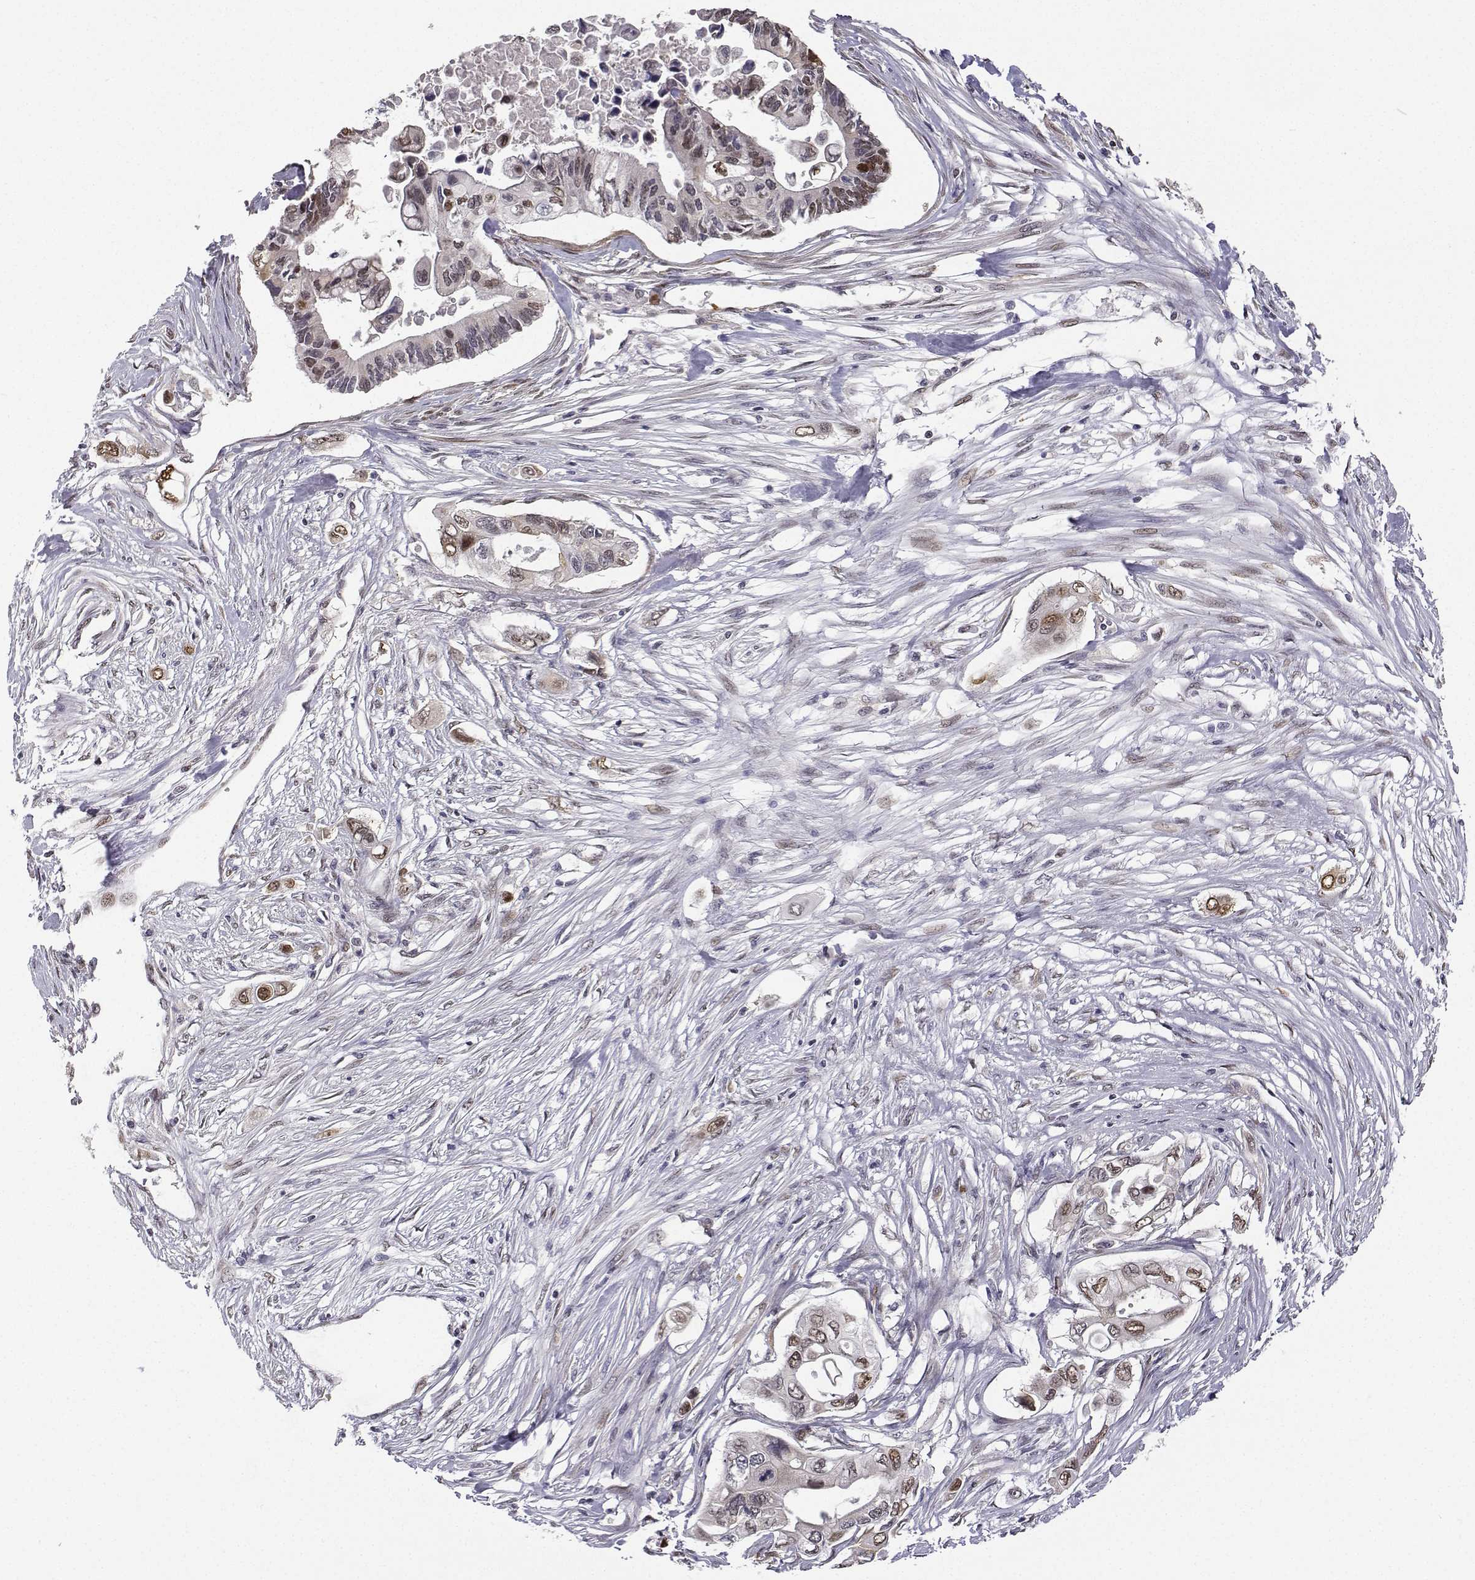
{"staining": {"intensity": "weak", "quantity": "25%-75%", "location": "nuclear"}, "tissue": "pancreatic cancer", "cell_type": "Tumor cells", "image_type": "cancer", "snomed": [{"axis": "morphology", "description": "Adenocarcinoma, NOS"}, {"axis": "topography", "description": "Pancreas"}], "caption": "Immunohistochemical staining of pancreatic adenocarcinoma displays weak nuclear protein positivity in approximately 25%-75% of tumor cells.", "gene": "PHGDH", "patient": {"sex": "female", "age": 63}}